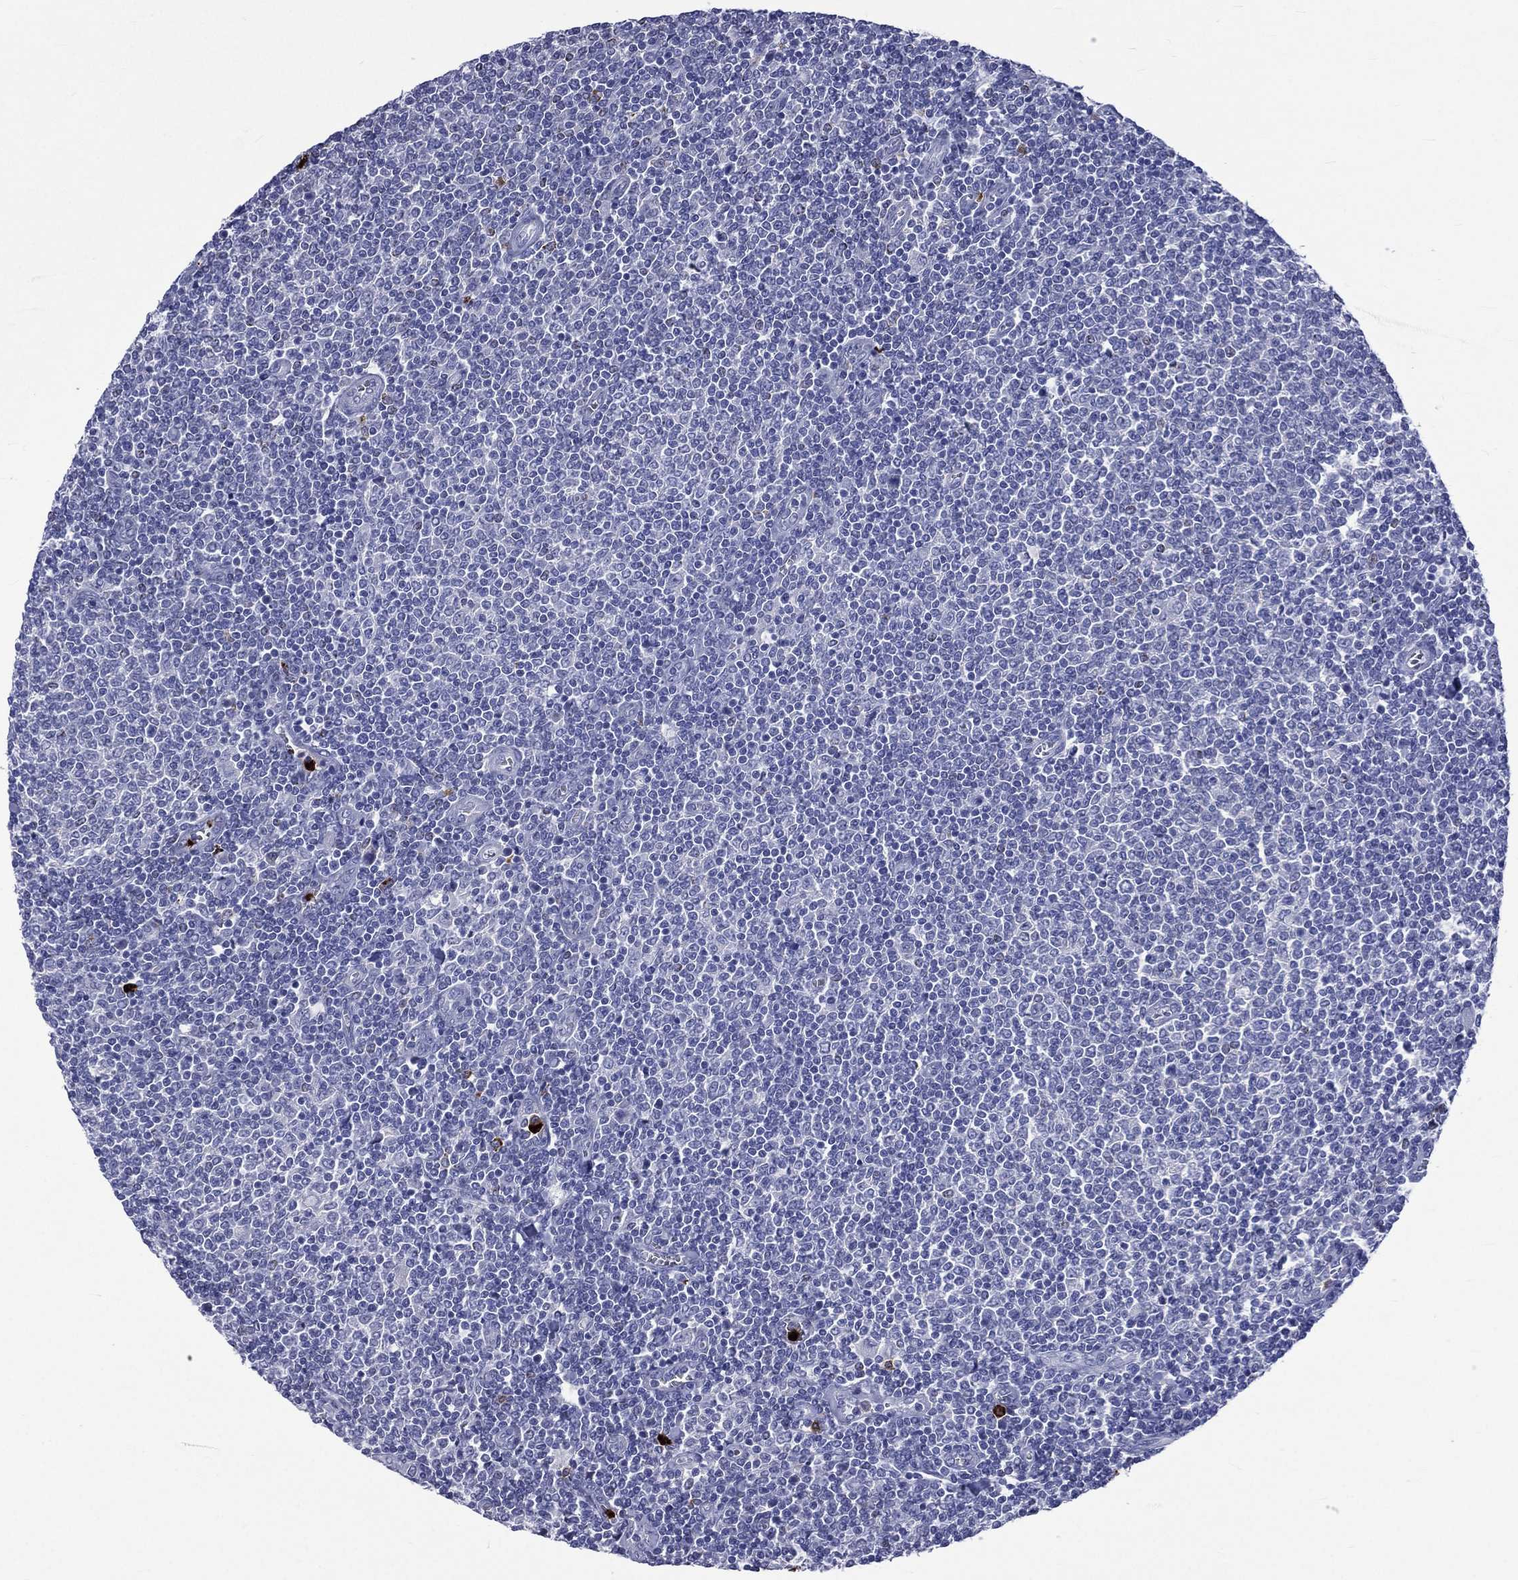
{"staining": {"intensity": "negative", "quantity": "none", "location": "none"}, "tissue": "lymphoma", "cell_type": "Tumor cells", "image_type": "cancer", "snomed": [{"axis": "morphology", "description": "Malignant lymphoma, non-Hodgkin's type, Low grade"}, {"axis": "topography", "description": "Lymph node"}], "caption": "Immunohistochemistry (IHC) histopathology image of neoplastic tissue: human lymphoma stained with DAB (3,3'-diaminobenzidine) shows no significant protein positivity in tumor cells.", "gene": "ELANE", "patient": {"sex": "male", "age": 52}}